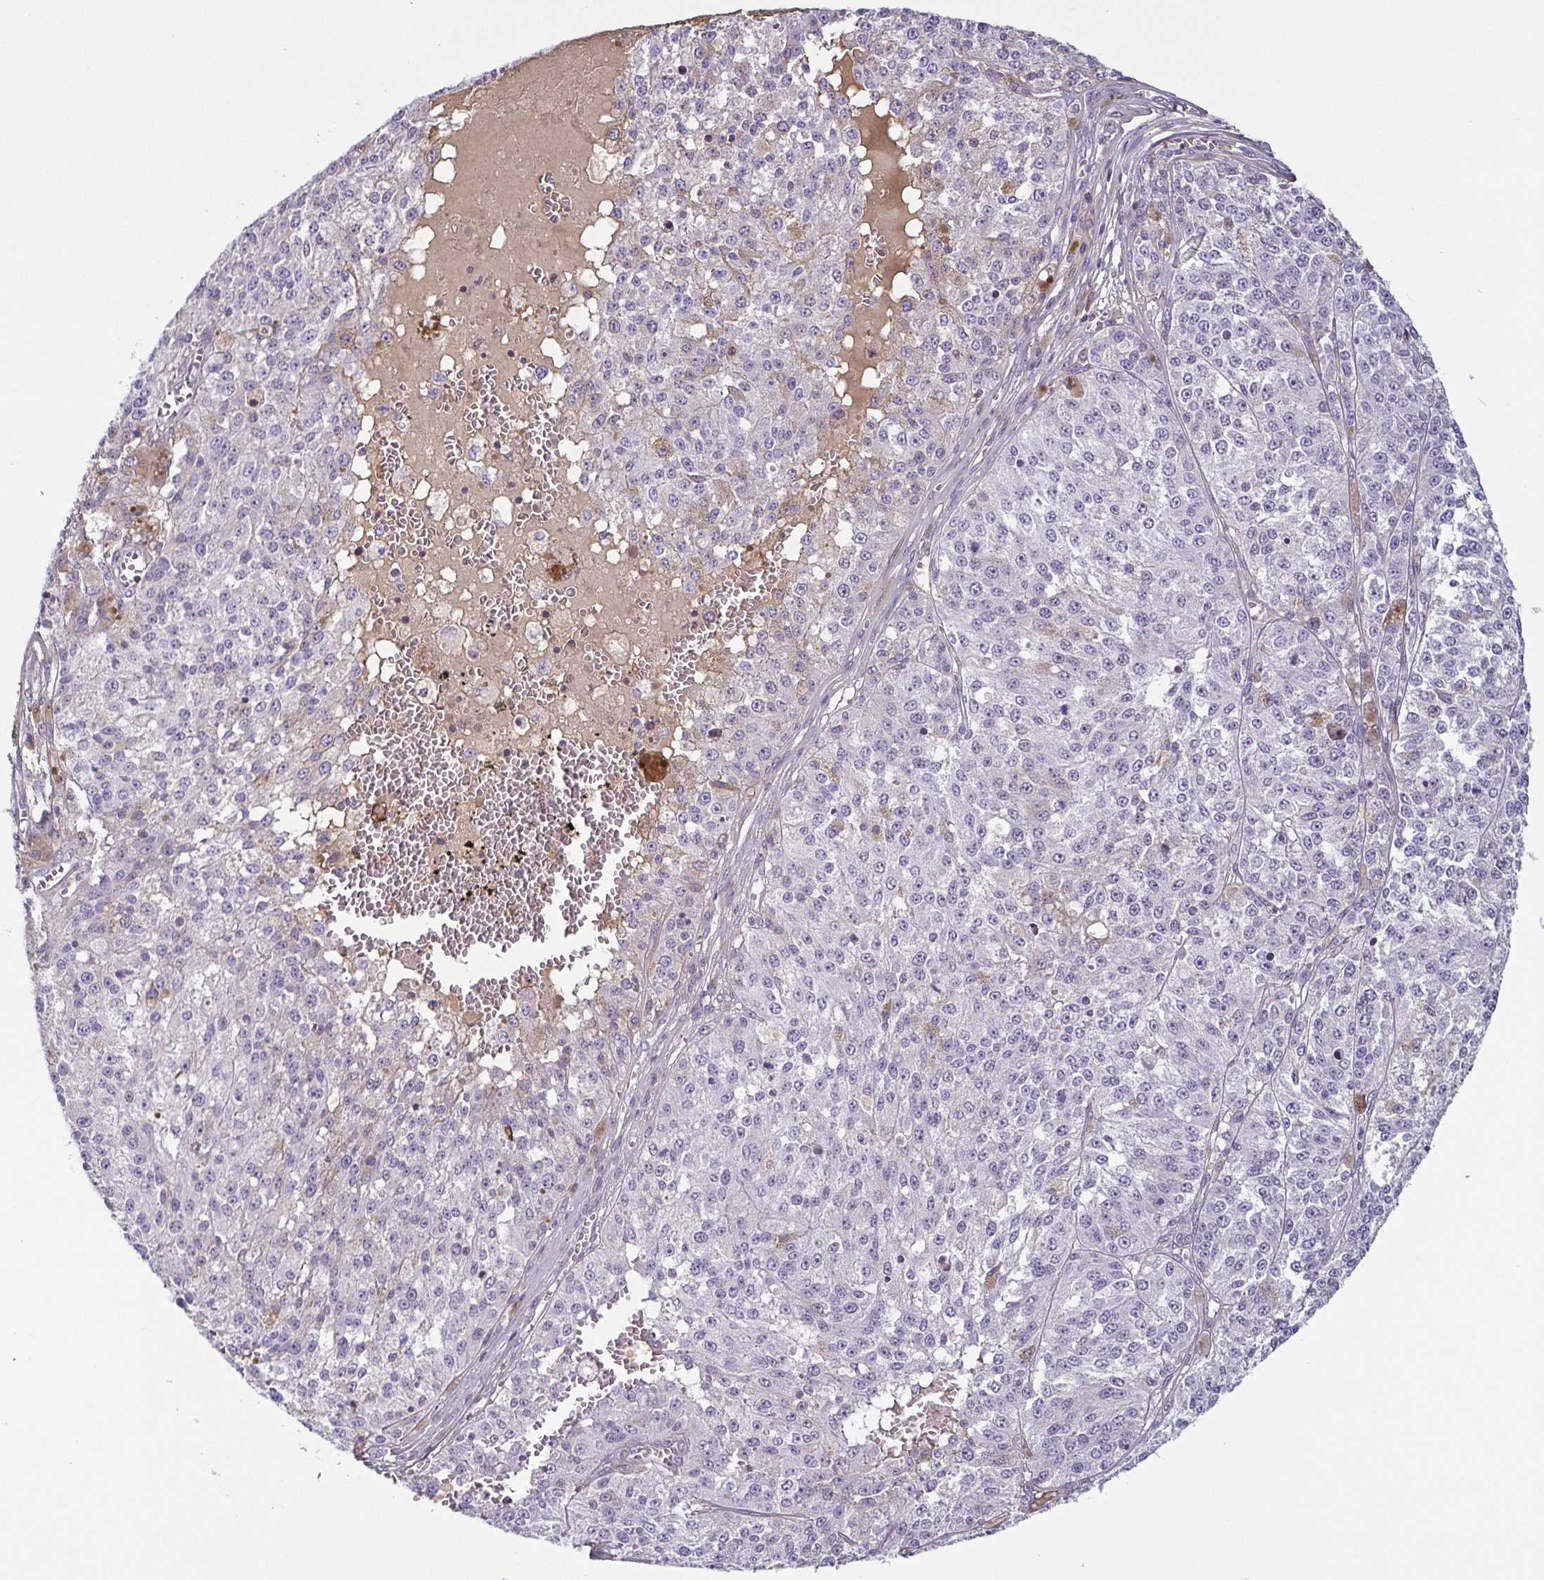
{"staining": {"intensity": "negative", "quantity": "none", "location": "none"}, "tissue": "melanoma", "cell_type": "Tumor cells", "image_type": "cancer", "snomed": [{"axis": "morphology", "description": "Malignant melanoma, Metastatic site"}, {"axis": "topography", "description": "Lymph node"}], "caption": "The immunohistochemistry photomicrograph has no significant staining in tumor cells of malignant melanoma (metastatic site) tissue. Nuclei are stained in blue.", "gene": "ECM1", "patient": {"sex": "female", "age": 64}}